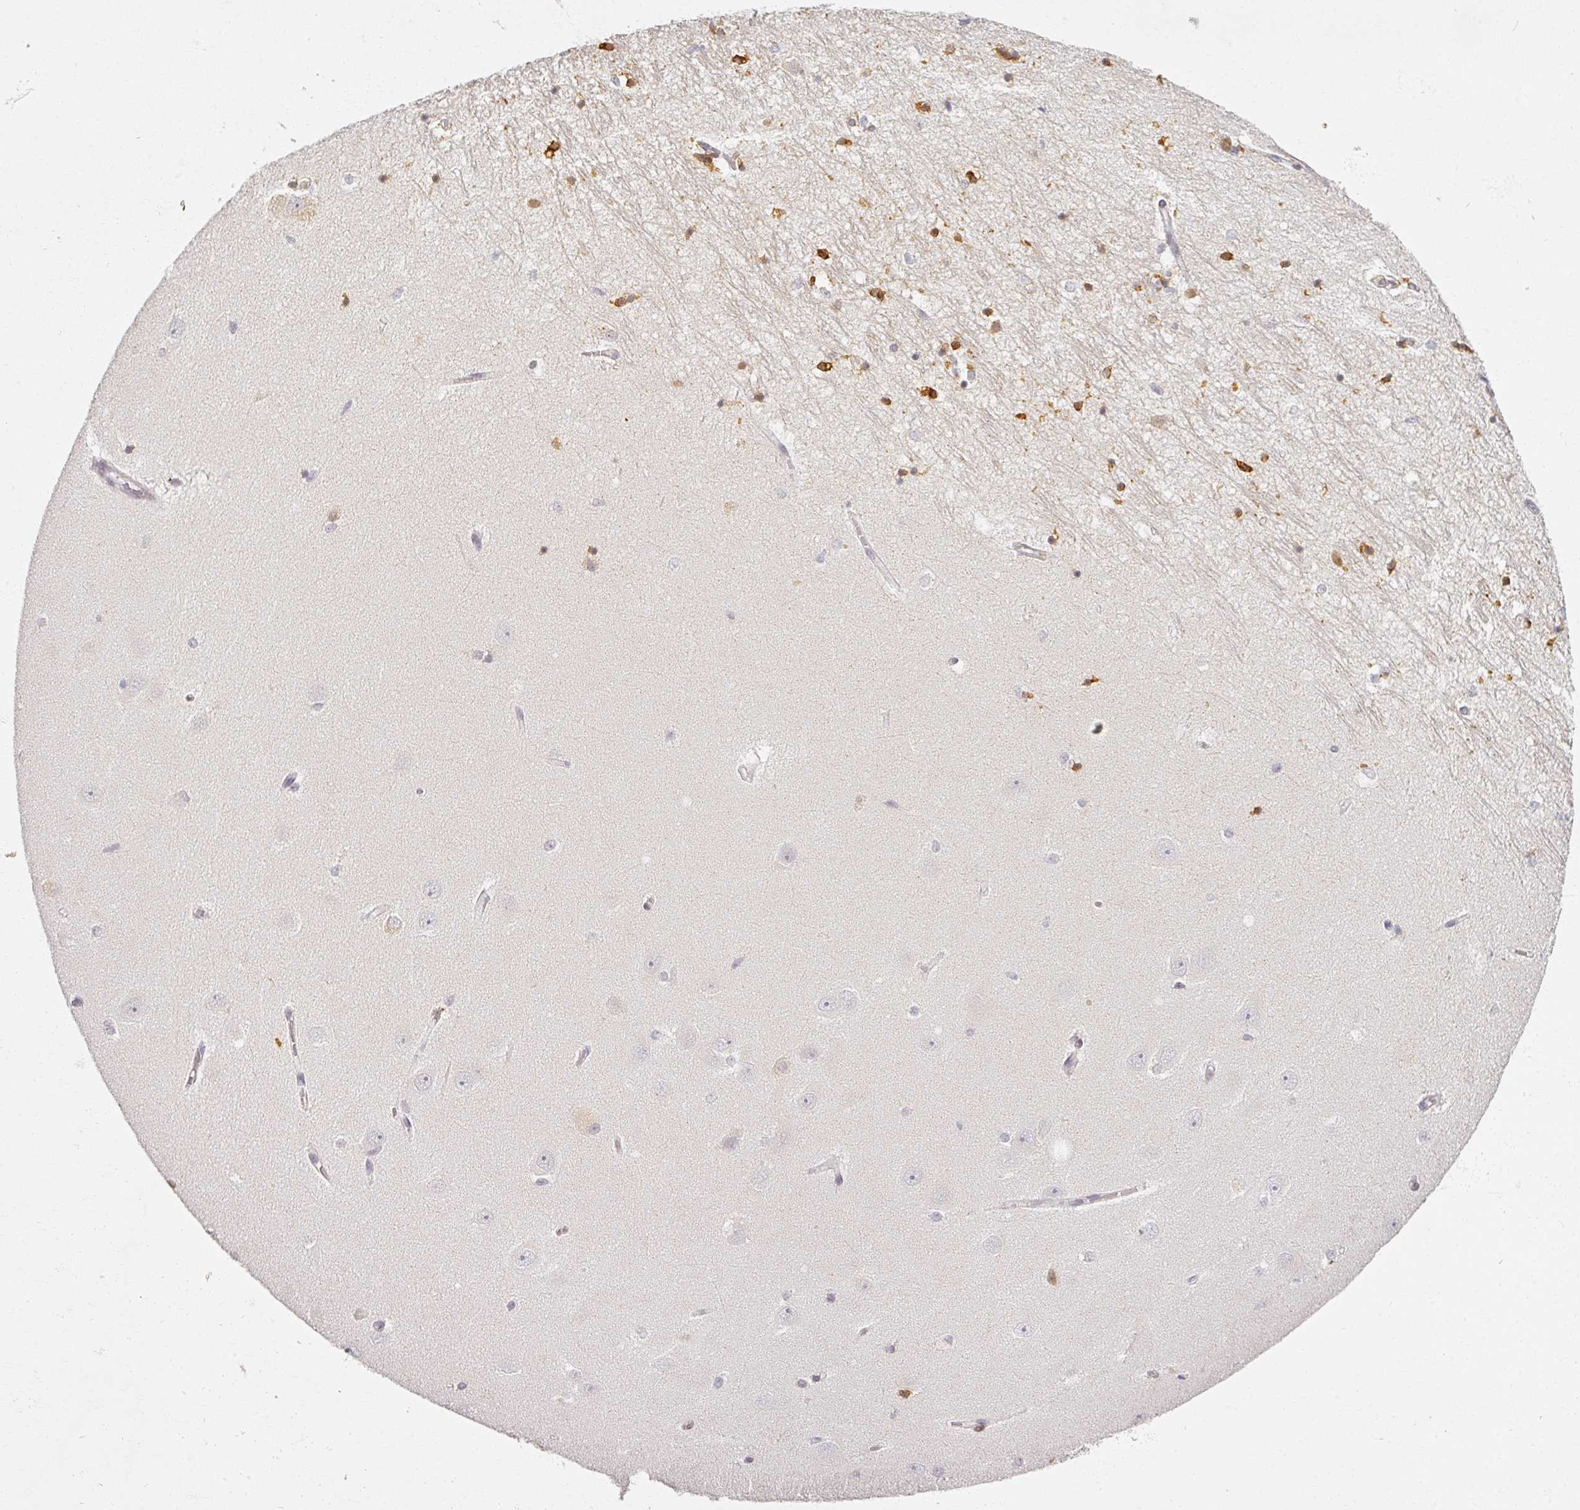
{"staining": {"intensity": "moderate", "quantity": "<25%", "location": "cytoplasmic/membranous,nuclear"}, "tissue": "hippocampus", "cell_type": "Glial cells", "image_type": "normal", "snomed": [{"axis": "morphology", "description": "Normal tissue, NOS"}, {"axis": "topography", "description": "Hippocampus"}], "caption": "IHC (DAB) staining of benign hippocampus demonstrates moderate cytoplasmic/membranous,nuclear protein staining in approximately <25% of glial cells.", "gene": "RIPOR3", "patient": {"sex": "female", "age": 64}}